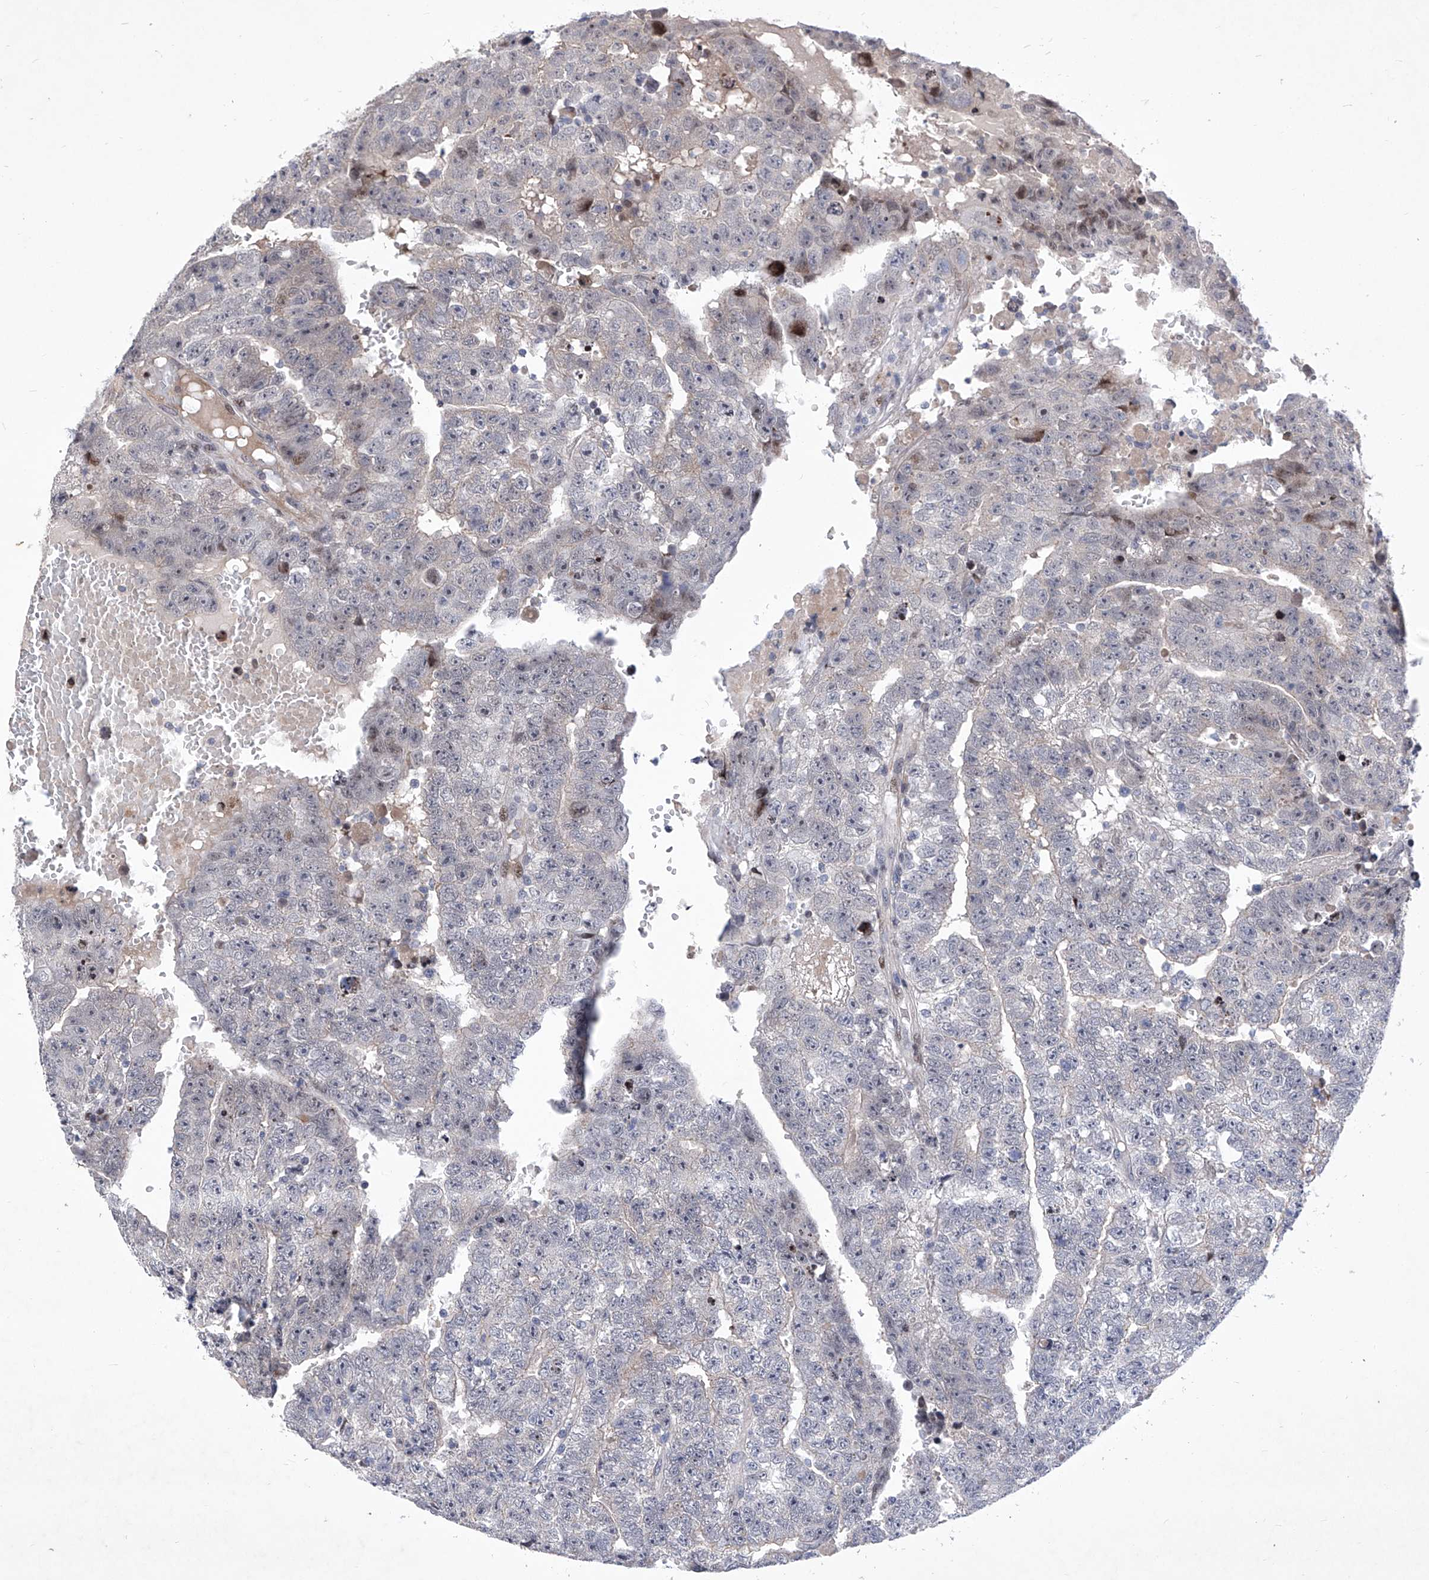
{"staining": {"intensity": "negative", "quantity": "none", "location": "none"}, "tissue": "testis cancer", "cell_type": "Tumor cells", "image_type": "cancer", "snomed": [{"axis": "morphology", "description": "Carcinoma, Embryonal, NOS"}, {"axis": "topography", "description": "Testis"}], "caption": "DAB (3,3'-diaminobenzidine) immunohistochemical staining of human testis cancer (embryonal carcinoma) shows no significant staining in tumor cells. (DAB (3,3'-diaminobenzidine) immunohistochemistry (IHC) with hematoxylin counter stain).", "gene": "NUFIP1", "patient": {"sex": "male", "age": 25}}